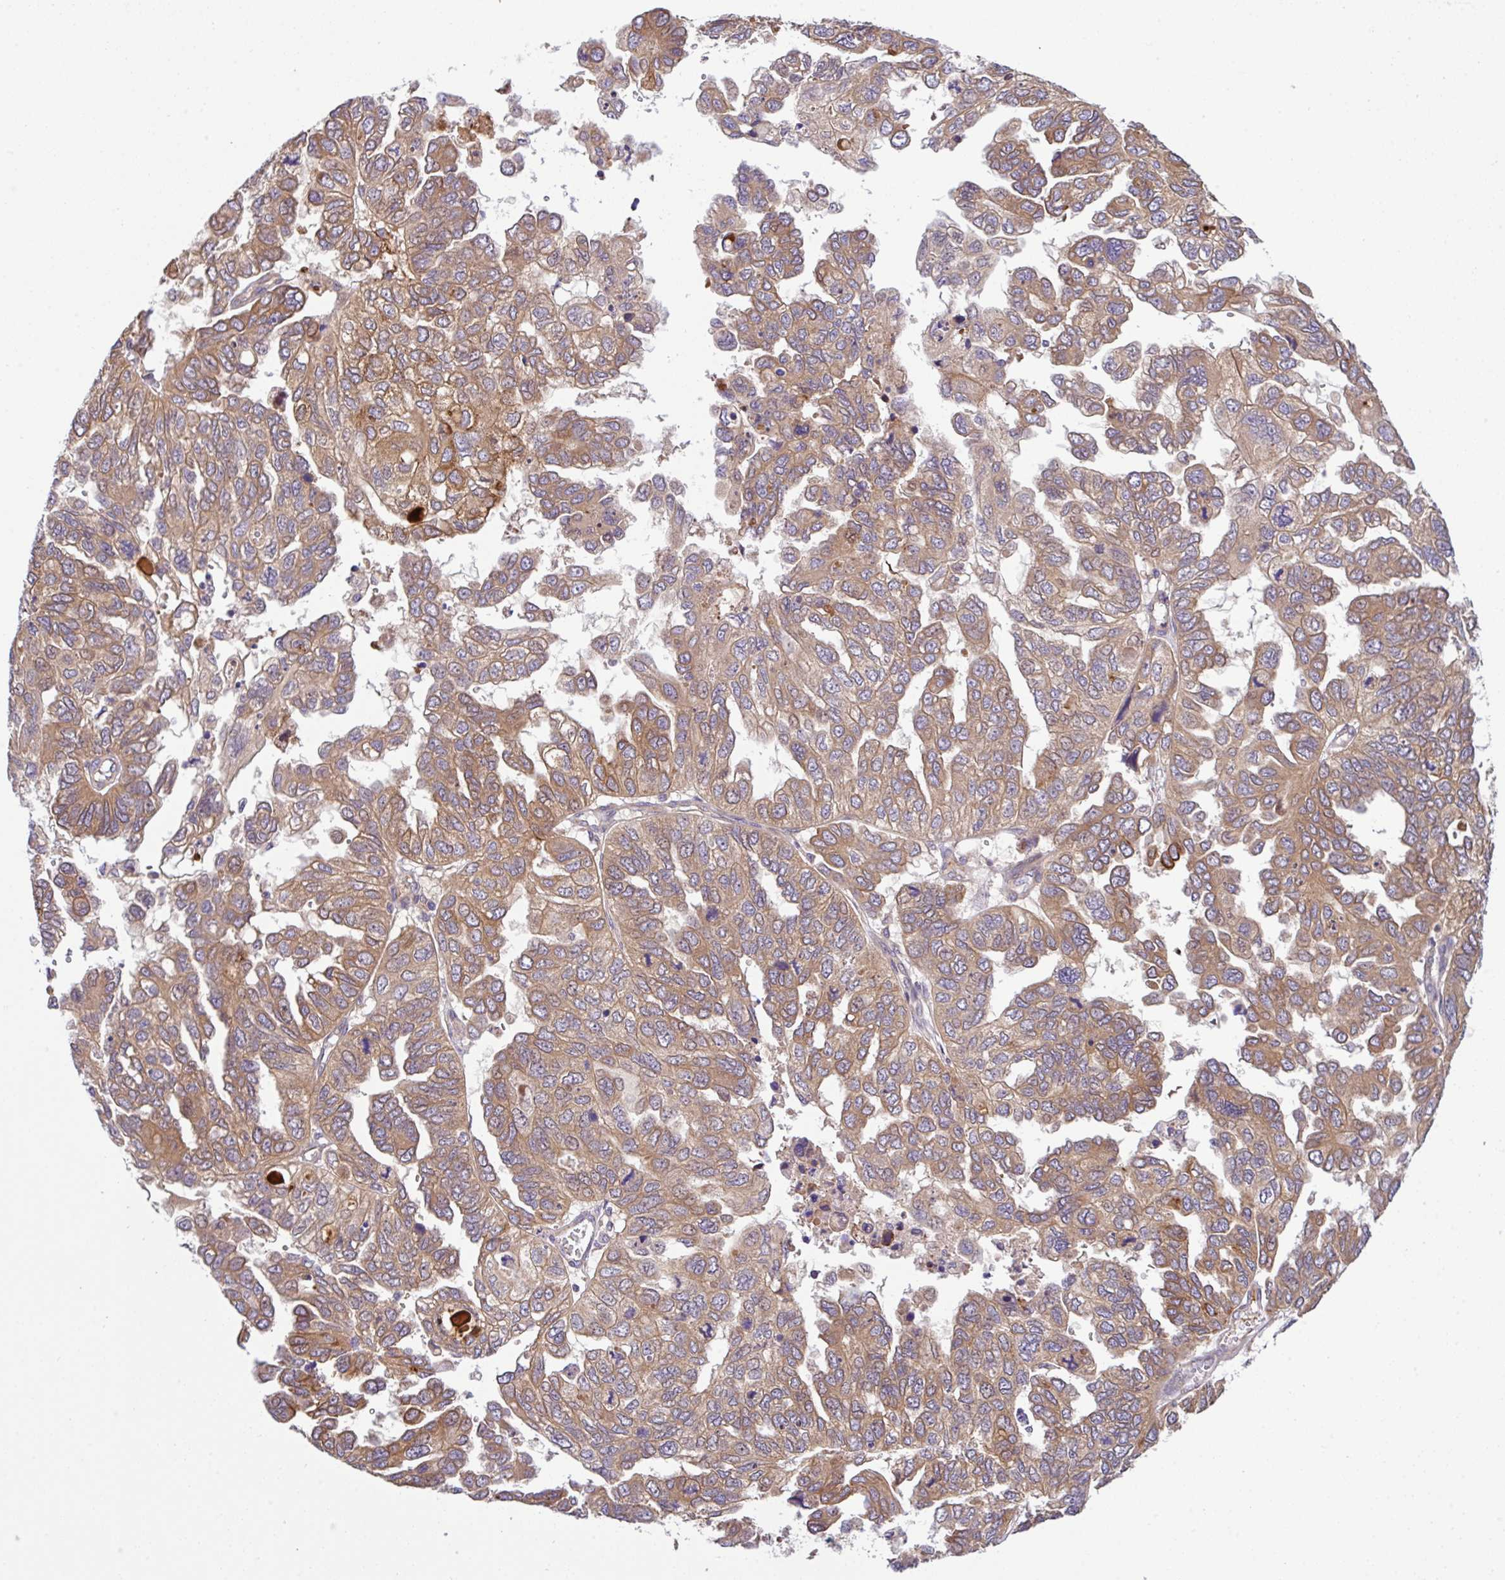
{"staining": {"intensity": "moderate", "quantity": ">75%", "location": "cytoplasmic/membranous"}, "tissue": "ovarian cancer", "cell_type": "Tumor cells", "image_type": "cancer", "snomed": [{"axis": "morphology", "description": "Cystadenocarcinoma, serous, NOS"}, {"axis": "topography", "description": "Ovary"}], "caption": "Protein staining displays moderate cytoplasmic/membranous positivity in about >75% of tumor cells in serous cystadenocarcinoma (ovarian). (DAB IHC with brightfield microscopy, high magnification).", "gene": "UBE4A", "patient": {"sex": "female", "age": 53}}